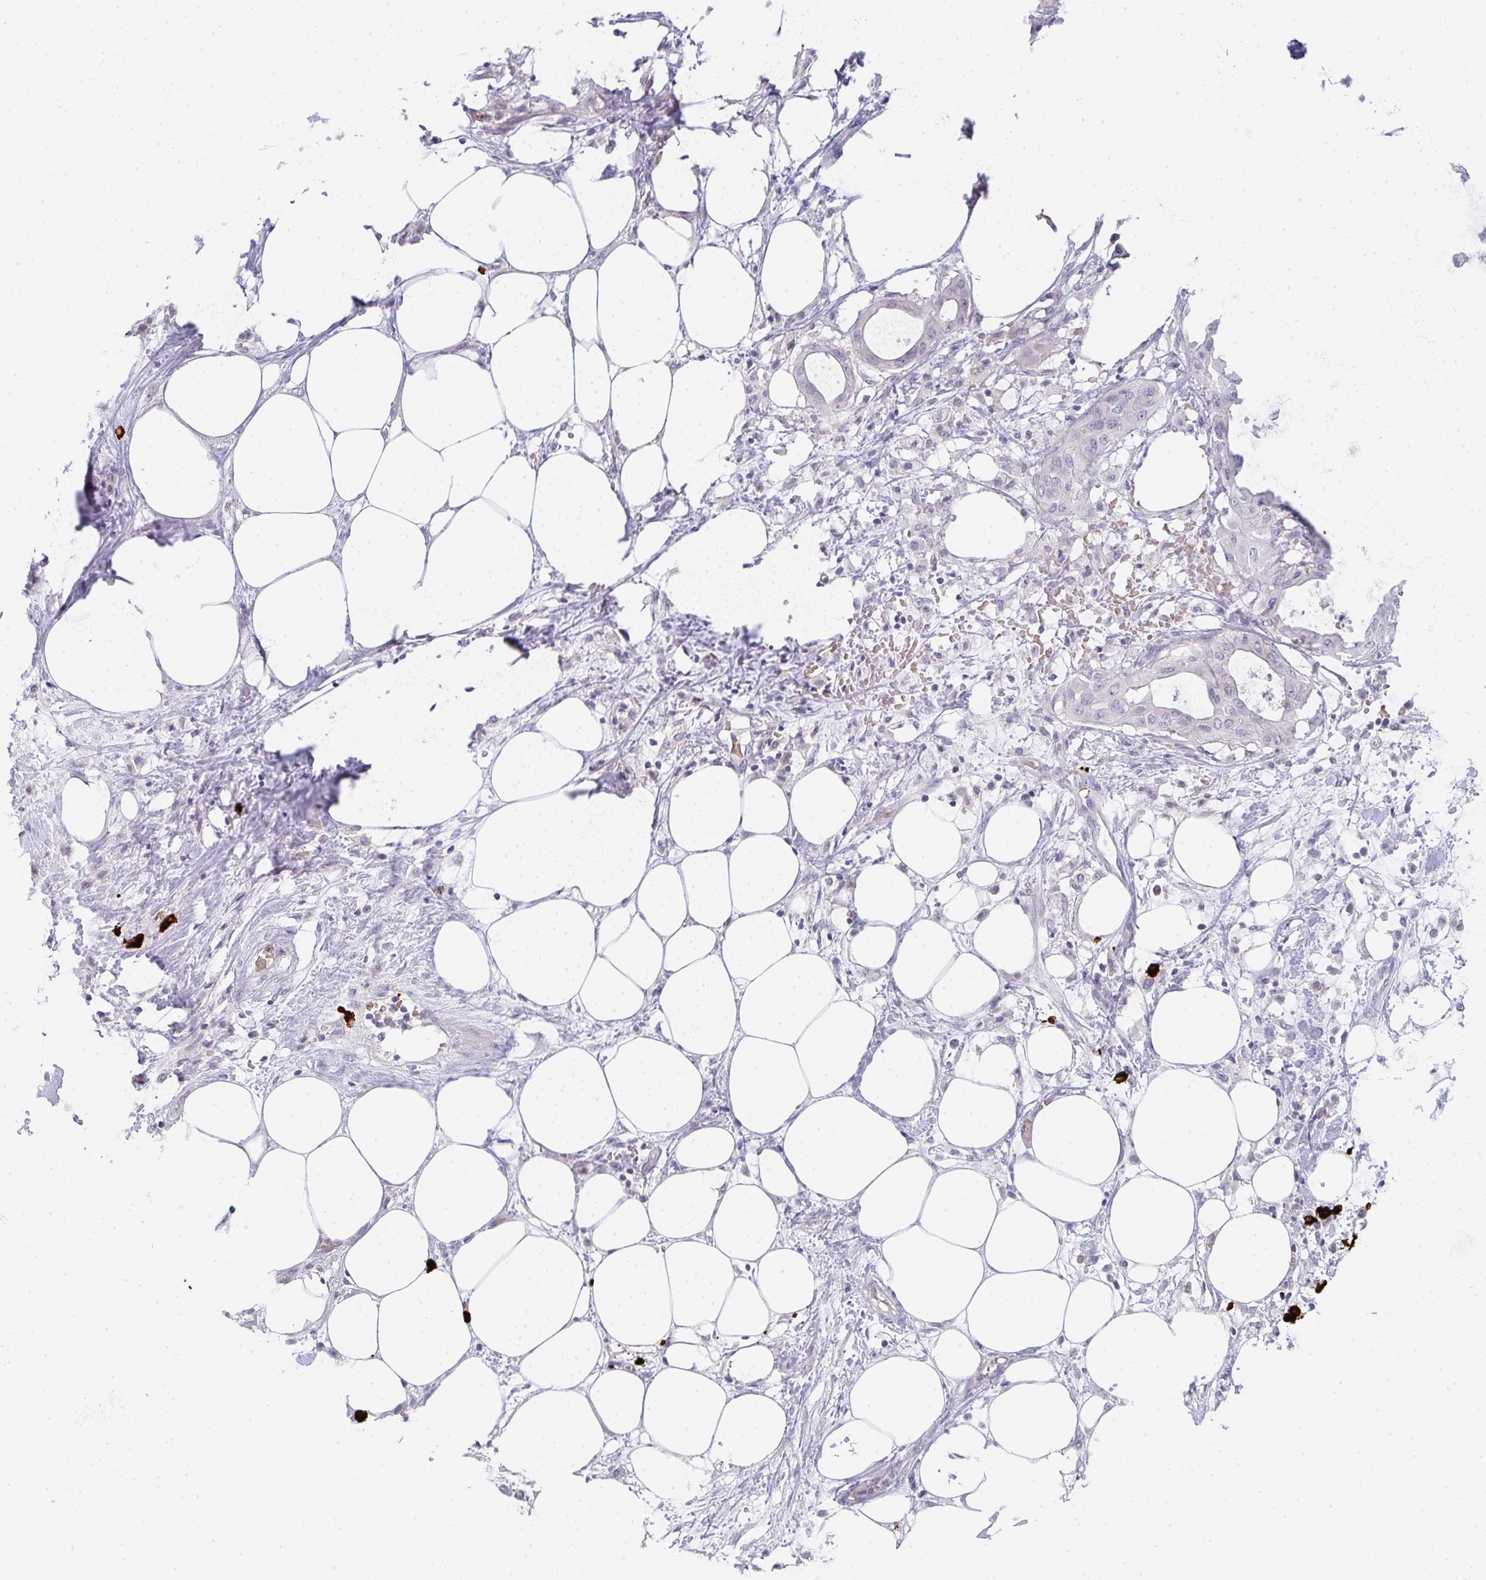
{"staining": {"intensity": "negative", "quantity": "none", "location": "none"}, "tissue": "pancreatic cancer", "cell_type": "Tumor cells", "image_type": "cancer", "snomed": [{"axis": "morphology", "description": "Adenocarcinoma, NOS"}, {"axis": "topography", "description": "Pancreas"}], "caption": "An image of adenocarcinoma (pancreatic) stained for a protein shows no brown staining in tumor cells.", "gene": "CACNA1S", "patient": {"sex": "male", "age": 68}}